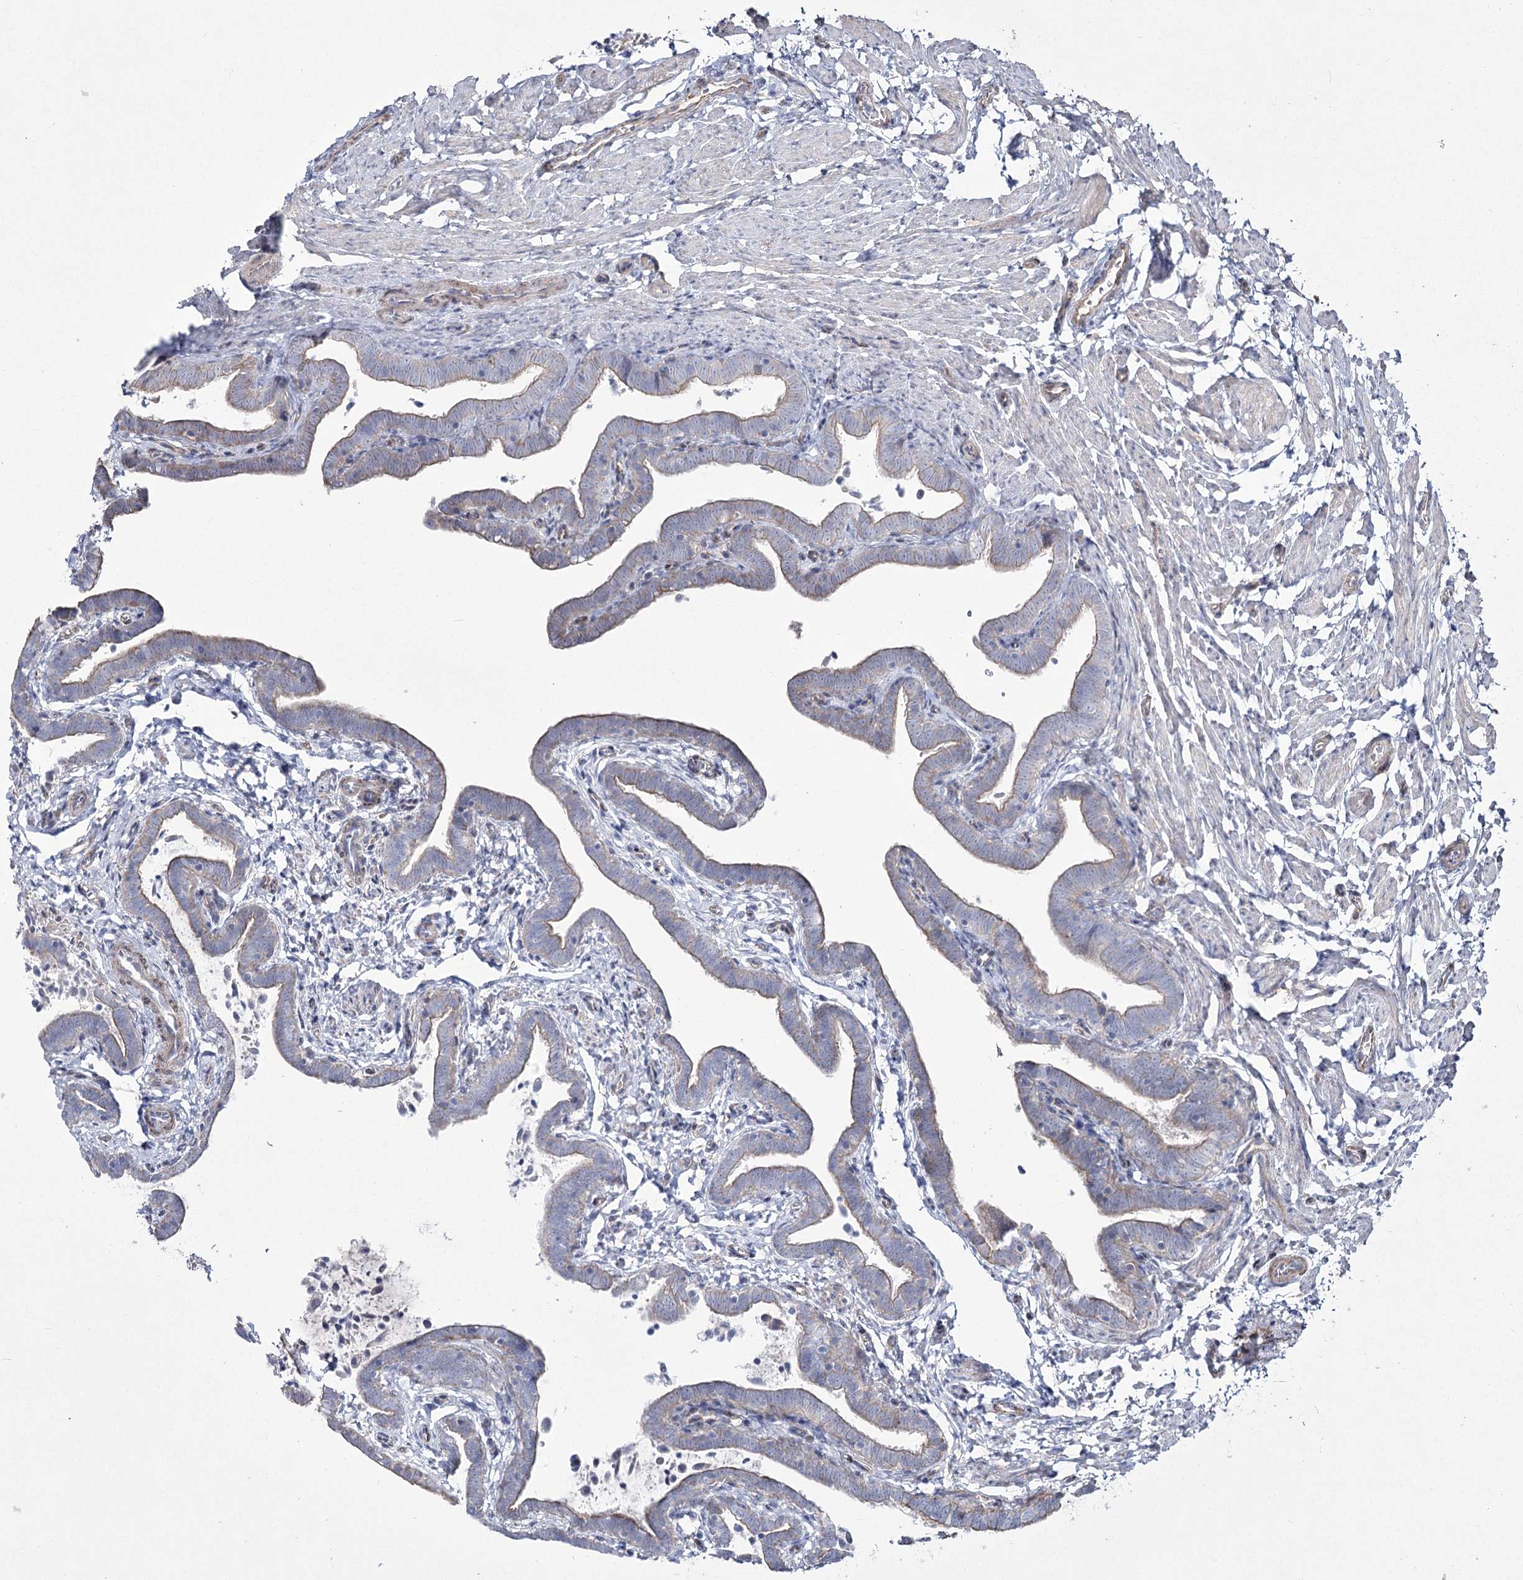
{"staining": {"intensity": "weak", "quantity": "<25%", "location": "cytoplasmic/membranous"}, "tissue": "fallopian tube", "cell_type": "Glandular cells", "image_type": "normal", "snomed": [{"axis": "morphology", "description": "Normal tissue, NOS"}, {"axis": "topography", "description": "Fallopian tube"}], "caption": "This is an immunohistochemistry histopathology image of unremarkable human fallopian tube. There is no staining in glandular cells.", "gene": "ME3", "patient": {"sex": "female", "age": 36}}